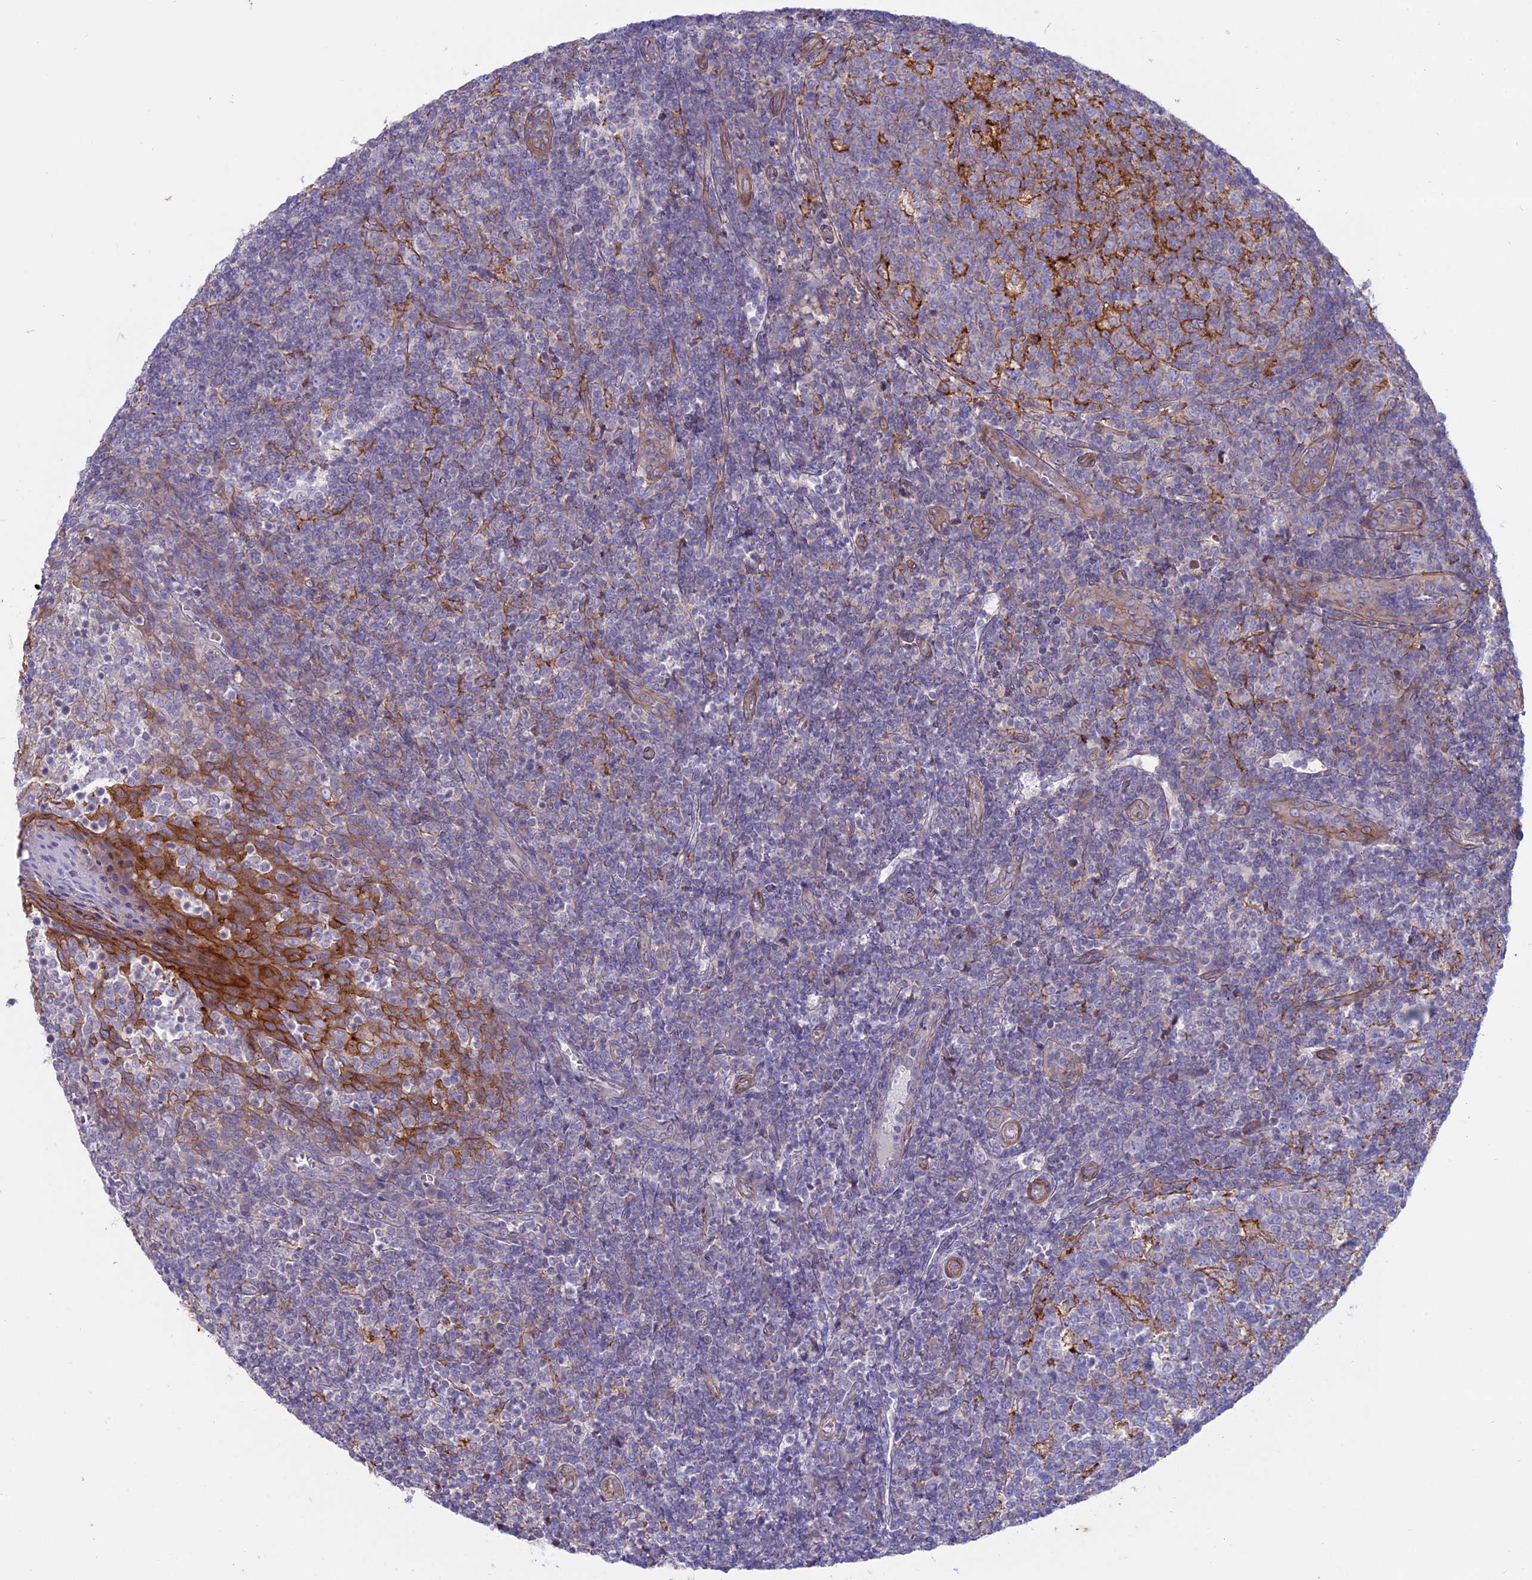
{"staining": {"intensity": "negative", "quantity": "none", "location": "none"}, "tissue": "tonsil", "cell_type": "Germinal center cells", "image_type": "normal", "snomed": [{"axis": "morphology", "description": "Normal tissue, NOS"}, {"axis": "topography", "description": "Tonsil"}], "caption": "High power microscopy histopathology image of an IHC photomicrograph of benign tonsil, revealing no significant staining in germinal center cells.", "gene": "MYO5B", "patient": {"sex": "female", "age": 19}}